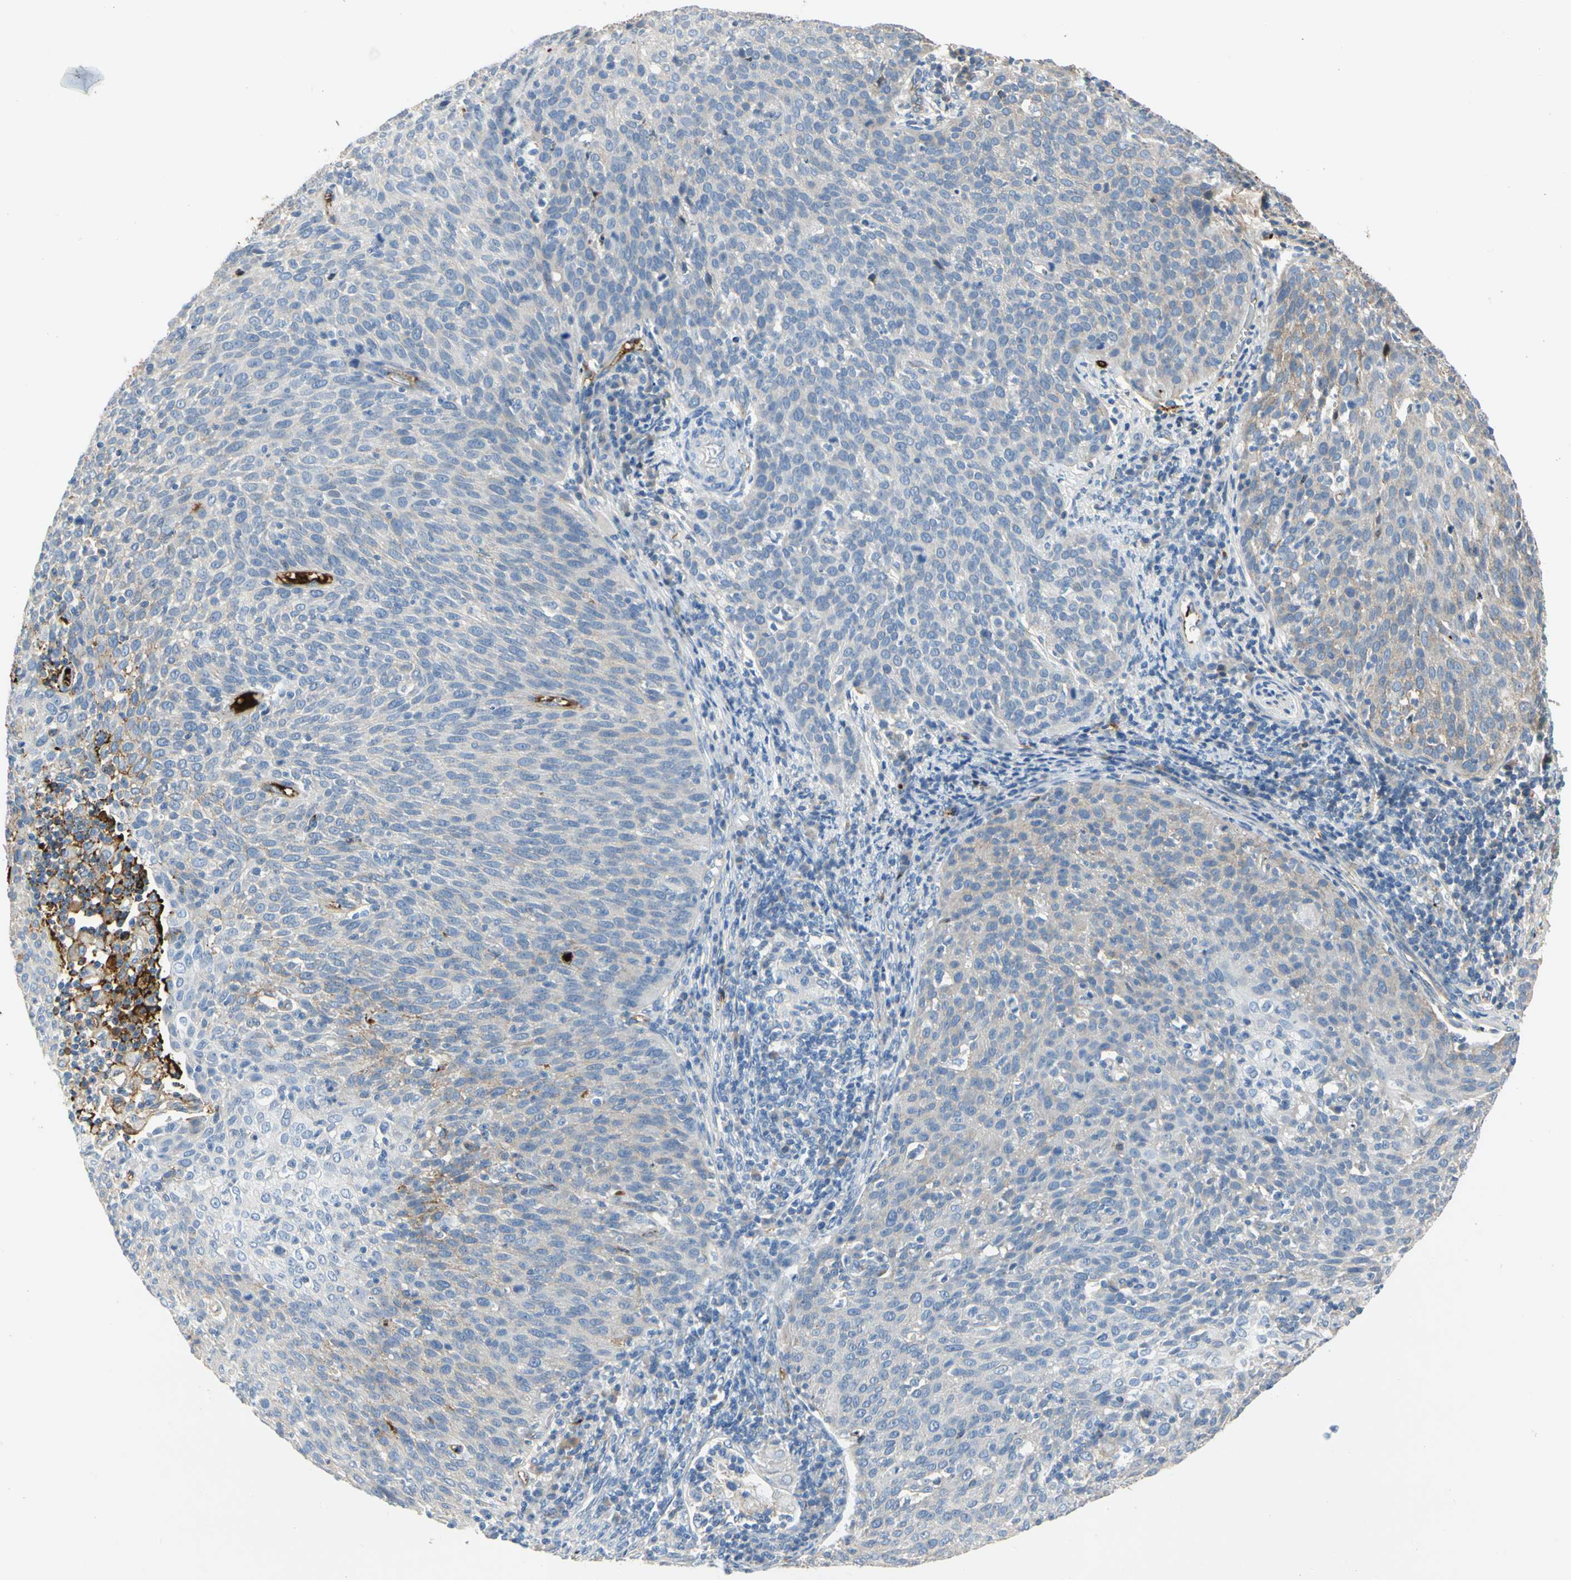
{"staining": {"intensity": "negative", "quantity": "none", "location": "none"}, "tissue": "cervical cancer", "cell_type": "Tumor cells", "image_type": "cancer", "snomed": [{"axis": "morphology", "description": "Squamous cell carcinoma, NOS"}, {"axis": "topography", "description": "Cervix"}], "caption": "Immunohistochemistry micrograph of human cervical cancer stained for a protein (brown), which reveals no expression in tumor cells.", "gene": "FGB", "patient": {"sex": "female", "age": 38}}